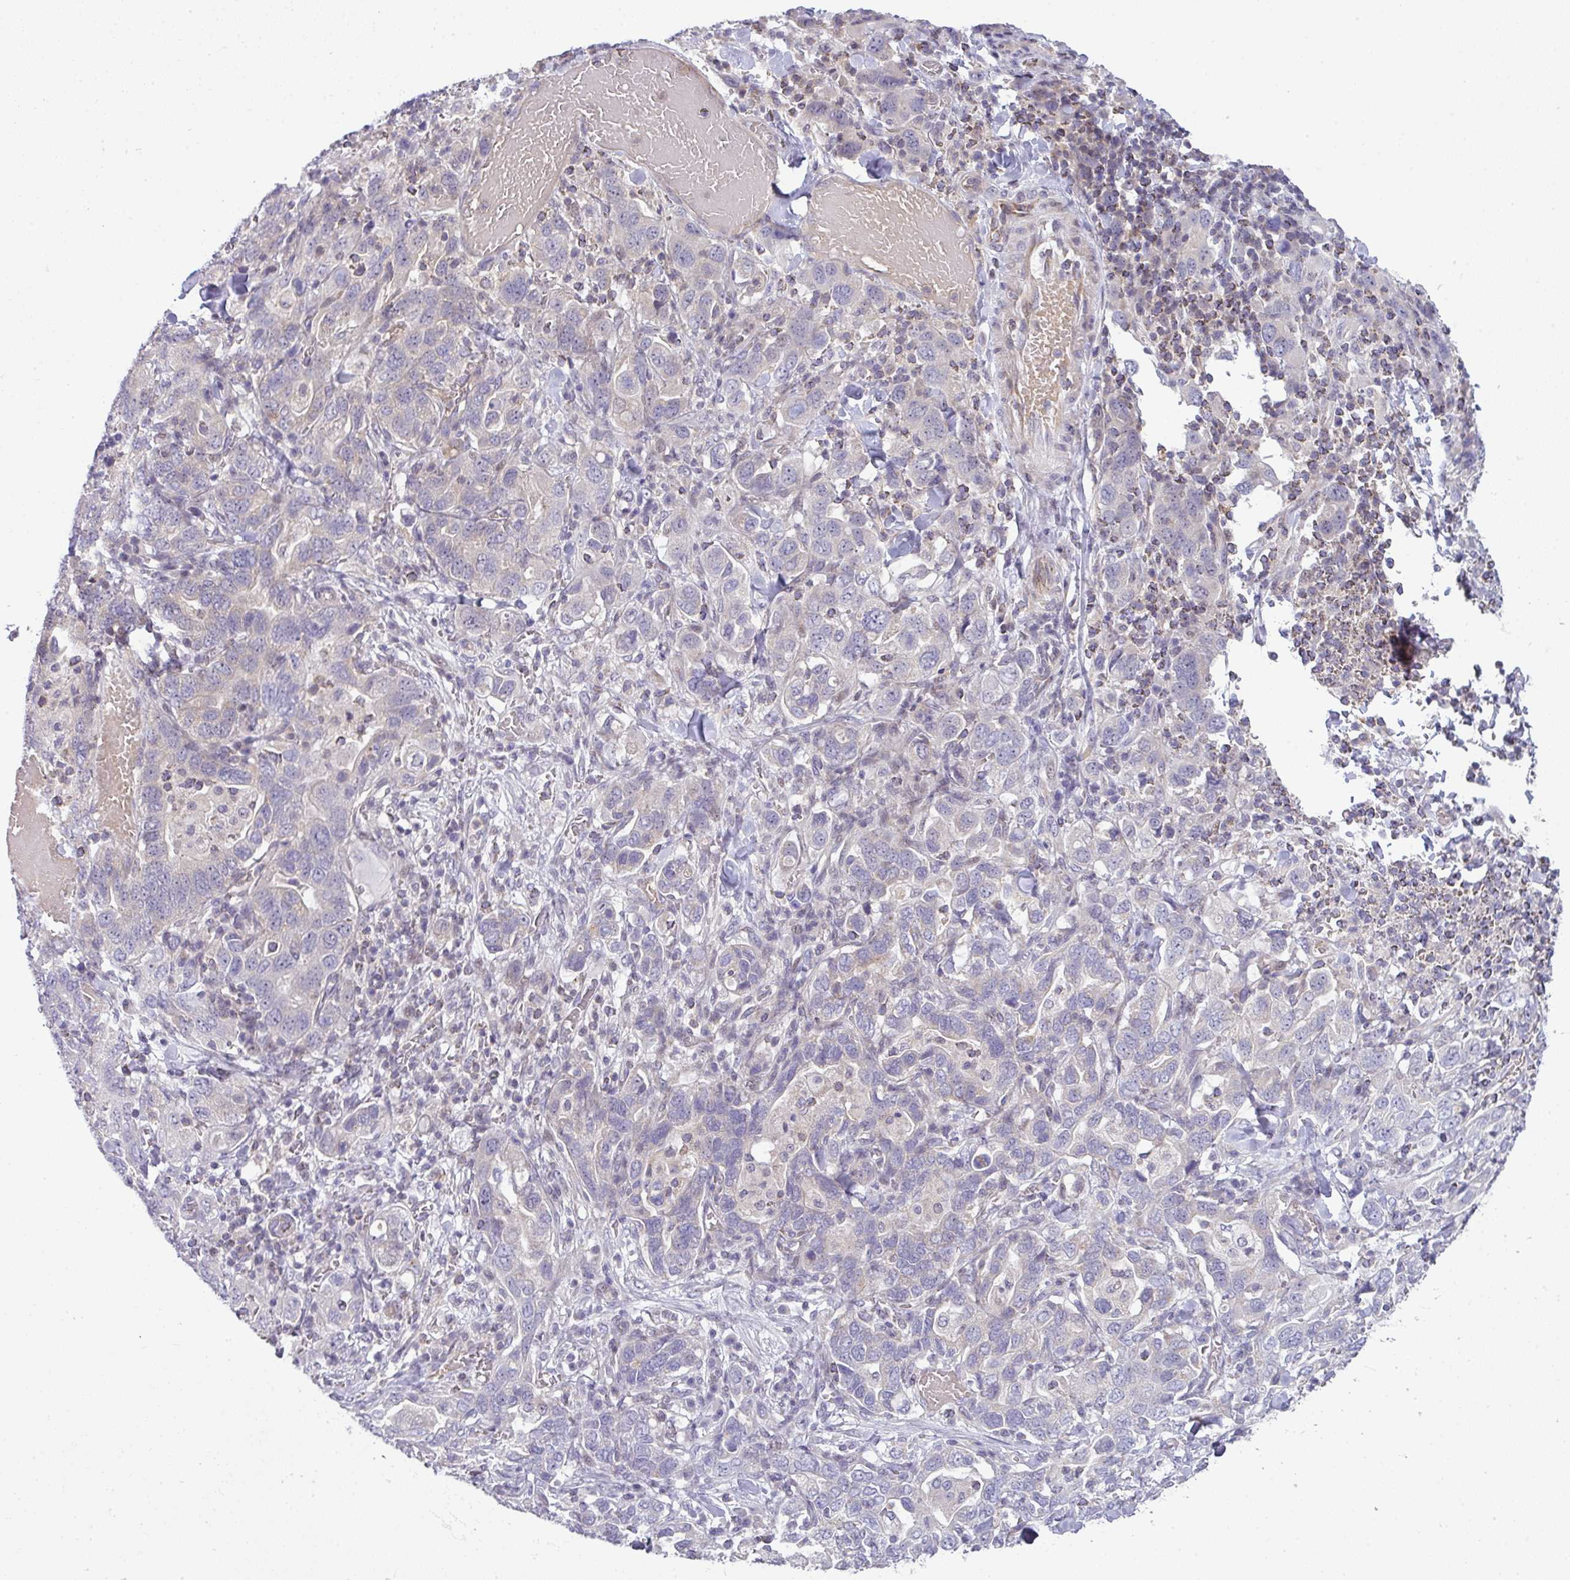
{"staining": {"intensity": "negative", "quantity": "none", "location": "none"}, "tissue": "stomach cancer", "cell_type": "Tumor cells", "image_type": "cancer", "snomed": [{"axis": "morphology", "description": "Adenocarcinoma, NOS"}, {"axis": "topography", "description": "Stomach, upper"}, {"axis": "topography", "description": "Stomach"}], "caption": "A high-resolution micrograph shows immunohistochemistry (IHC) staining of stomach adenocarcinoma, which shows no significant expression in tumor cells.", "gene": "STAT5A", "patient": {"sex": "male", "age": 62}}